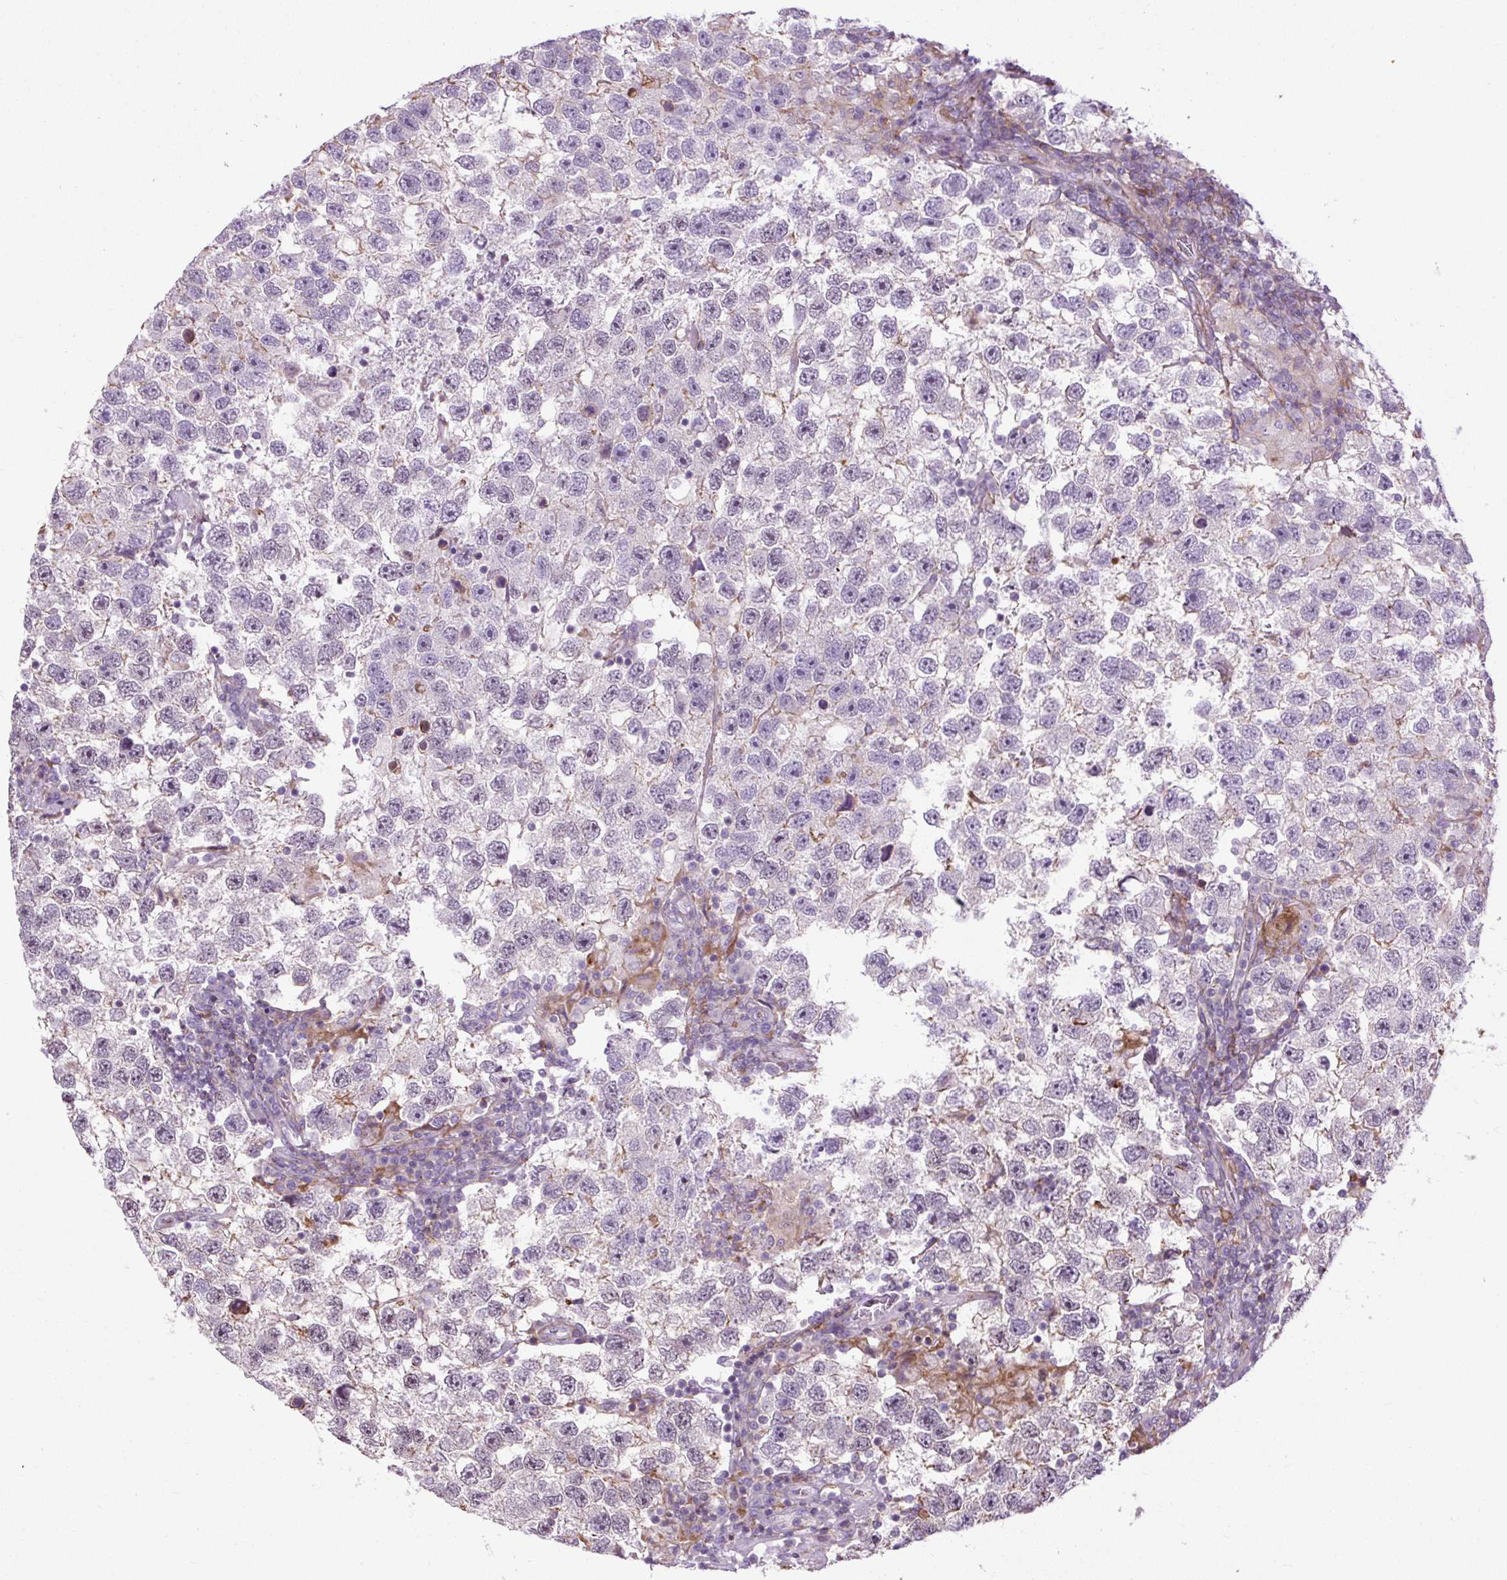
{"staining": {"intensity": "negative", "quantity": "none", "location": "none"}, "tissue": "testis cancer", "cell_type": "Tumor cells", "image_type": "cancer", "snomed": [{"axis": "morphology", "description": "Seminoma, NOS"}, {"axis": "topography", "description": "Testis"}], "caption": "Immunohistochemistry (IHC) image of testis cancer (seminoma) stained for a protein (brown), which shows no expression in tumor cells.", "gene": "ZNF197", "patient": {"sex": "male", "age": 26}}